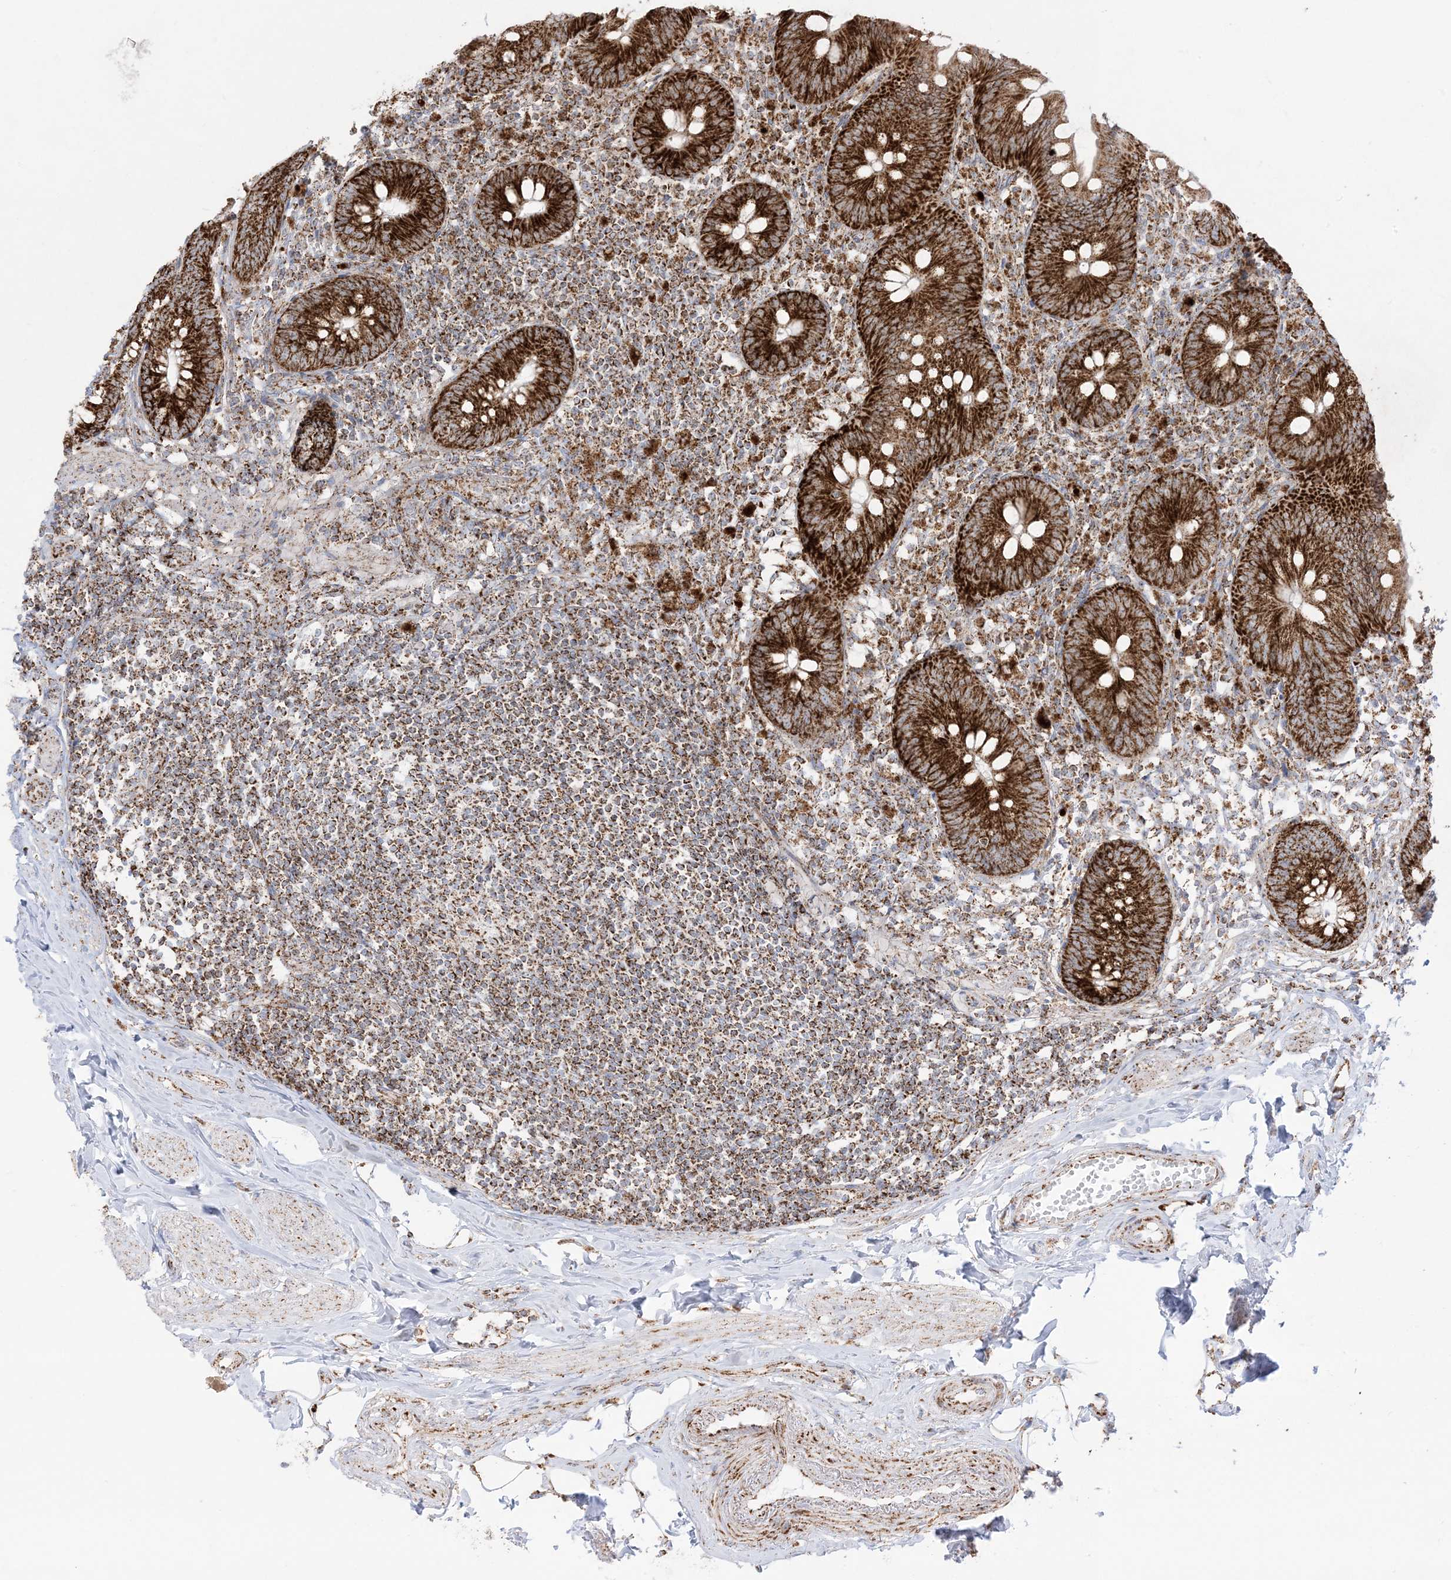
{"staining": {"intensity": "strong", "quantity": ">75%", "location": "cytoplasmic/membranous"}, "tissue": "appendix", "cell_type": "Glandular cells", "image_type": "normal", "snomed": [{"axis": "morphology", "description": "Normal tissue, NOS"}, {"axis": "topography", "description": "Appendix"}], "caption": "Immunohistochemical staining of normal human appendix demonstrates strong cytoplasmic/membranous protein expression in about >75% of glandular cells.", "gene": "MRPS36", "patient": {"sex": "female", "age": 62}}